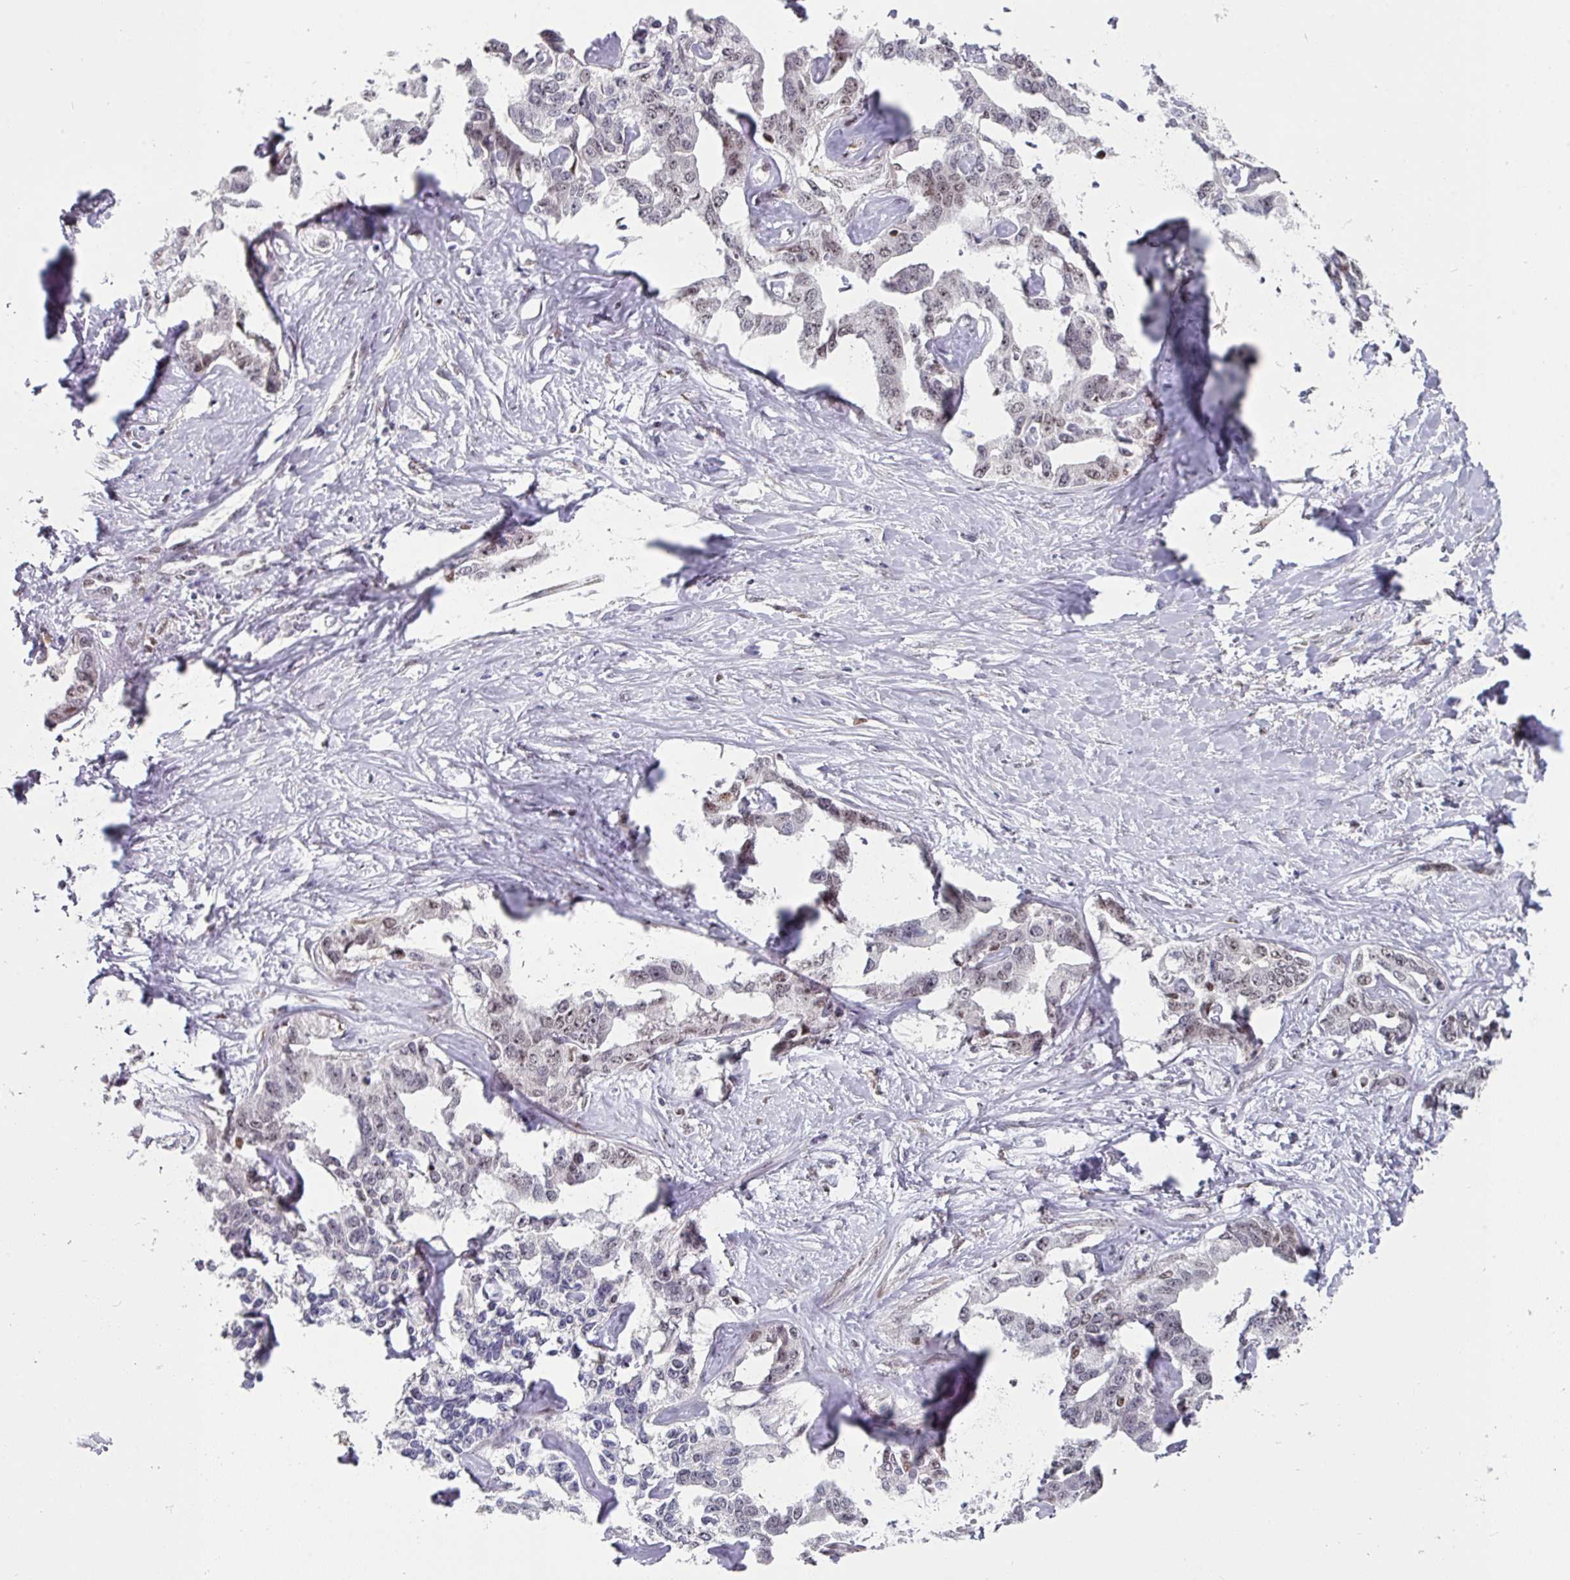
{"staining": {"intensity": "weak", "quantity": "<25%", "location": "nuclear"}, "tissue": "liver cancer", "cell_type": "Tumor cells", "image_type": "cancer", "snomed": [{"axis": "morphology", "description": "Cholangiocarcinoma"}, {"axis": "topography", "description": "Liver"}], "caption": "This is an IHC image of human liver cholangiocarcinoma. There is no positivity in tumor cells.", "gene": "RAD50", "patient": {"sex": "male", "age": 59}}